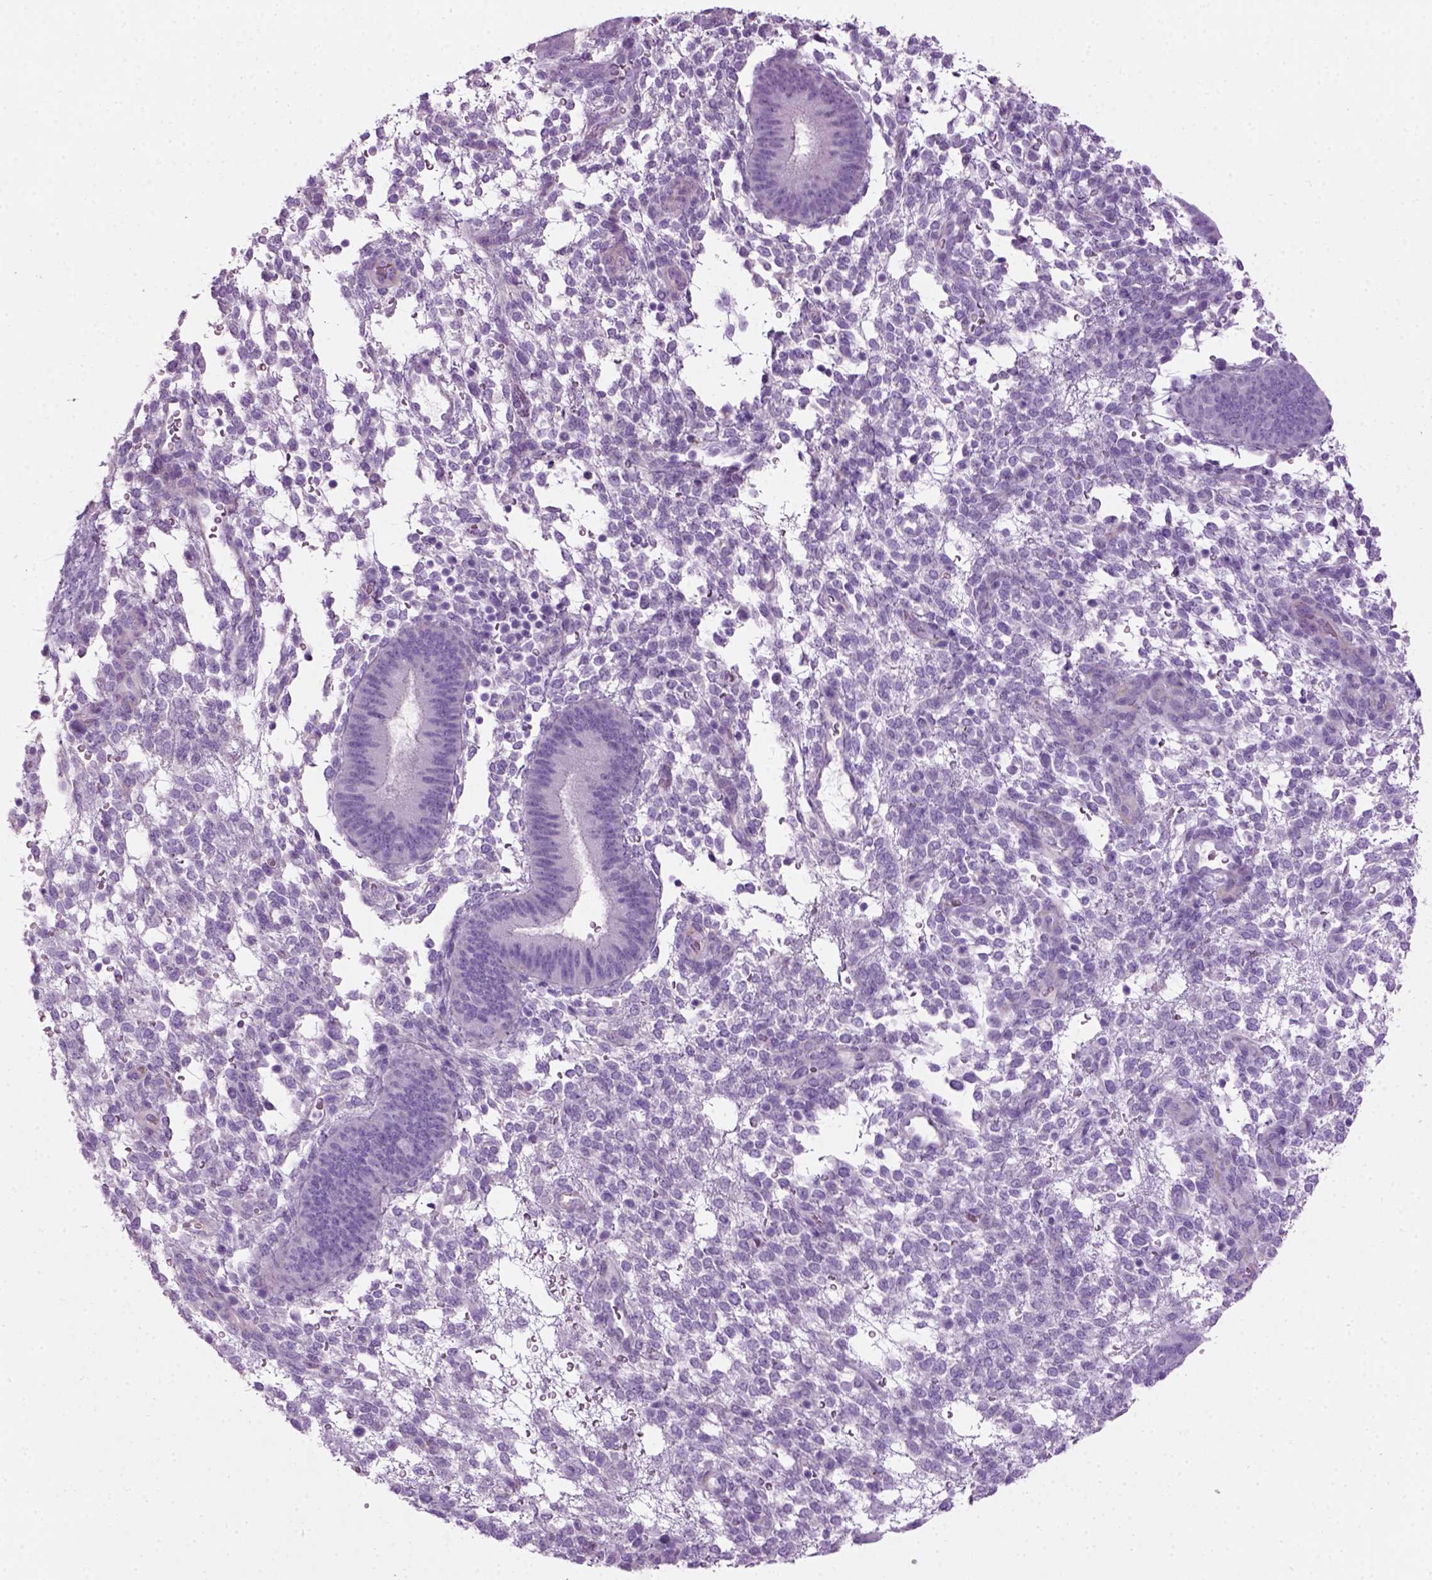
{"staining": {"intensity": "negative", "quantity": "none", "location": "none"}, "tissue": "endometrium", "cell_type": "Cells in endometrial stroma", "image_type": "normal", "snomed": [{"axis": "morphology", "description": "Normal tissue, NOS"}, {"axis": "topography", "description": "Endometrium"}], "caption": "Cells in endometrial stroma are negative for brown protein staining in unremarkable endometrium. Brightfield microscopy of immunohistochemistry (IHC) stained with DAB (3,3'-diaminobenzidine) (brown) and hematoxylin (blue), captured at high magnification.", "gene": "GABRB2", "patient": {"sex": "female", "age": 39}}